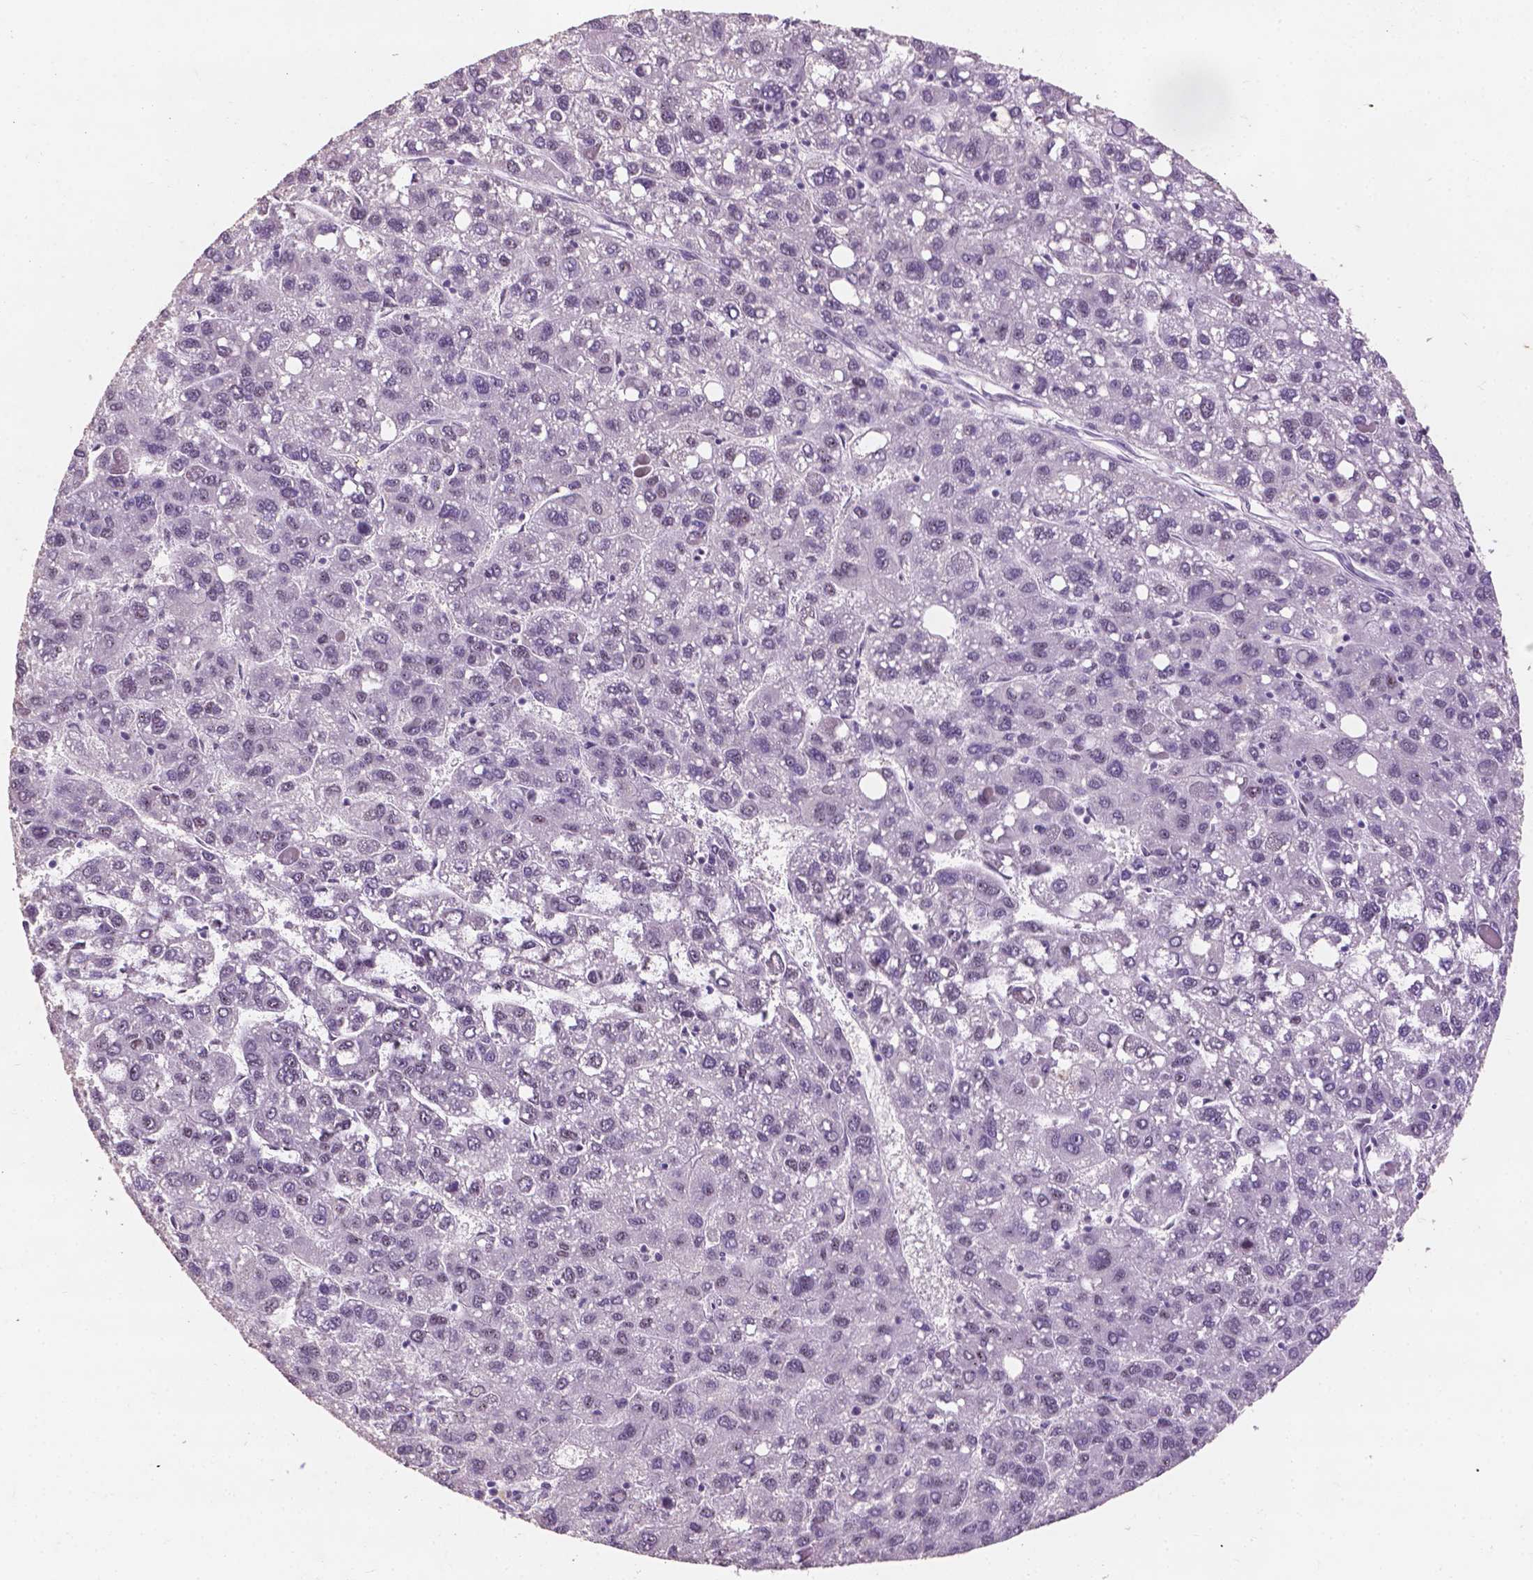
{"staining": {"intensity": "negative", "quantity": "none", "location": "none"}, "tissue": "liver cancer", "cell_type": "Tumor cells", "image_type": "cancer", "snomed": [{"axis": "morphology", "description": "Carcinoma, Hepatocellular, NOS"}, {"axis": "topography", "description": "Liver"}], "caption": "There is no significant positivity in tumor cells of liver cancer.", "gene": "COIL", "patient": {"sex": "female", "age": 82}}